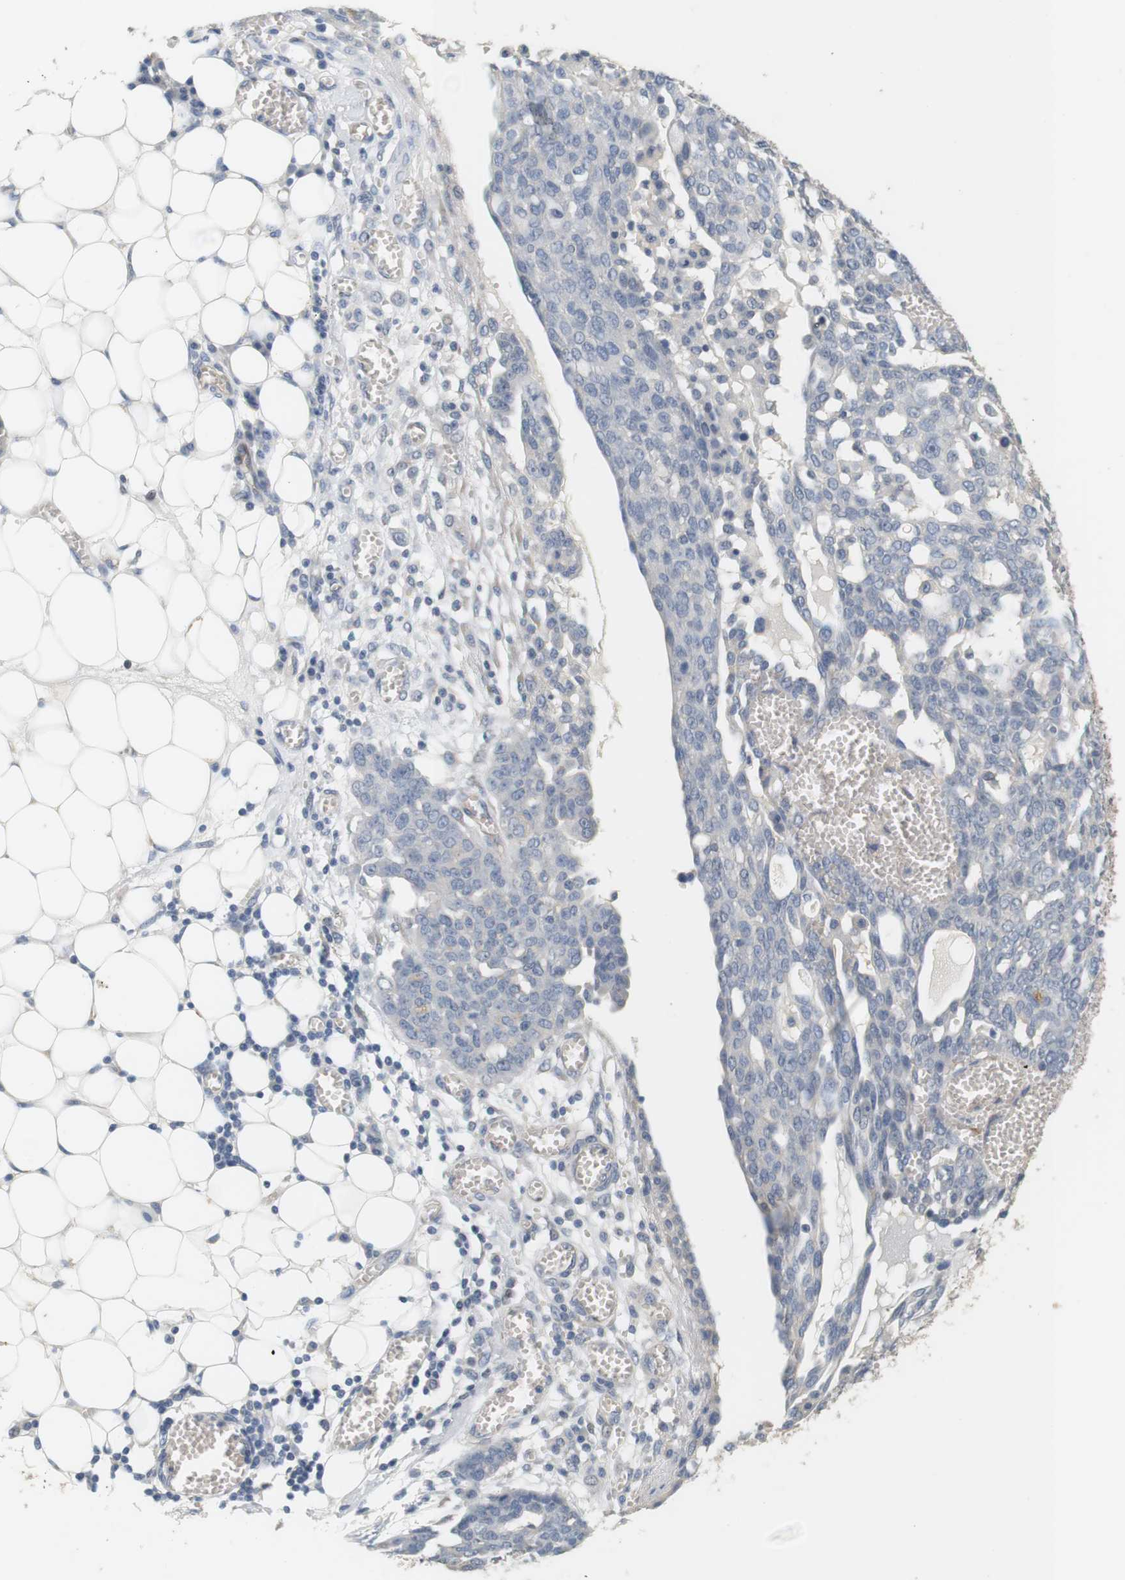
{"staining": {"intensity": "negative", "quantity": "none", "location": "none"}, "tissue": "ovarian cancer", "cell_type": "Tumor cells", "image_type": "cancer", "snomed": [{"axis": "morphology", "description": "Cystadenocarcinoma, serous, NOS"}, {"axis": "topography", "description": "Soft tissue"}, {"axis": "topography", "description": "Ovary"}], "caption": "This histopathology image is of ovarian serous cystadenocarcinoma stained with immunohistochemistry (IHC) to label a protein in brown with the nuclei are counter-stained blue. There is no staining in tumor cells.", "gene": "OSR1", "patient": {"sex": "female", "age": 57}}